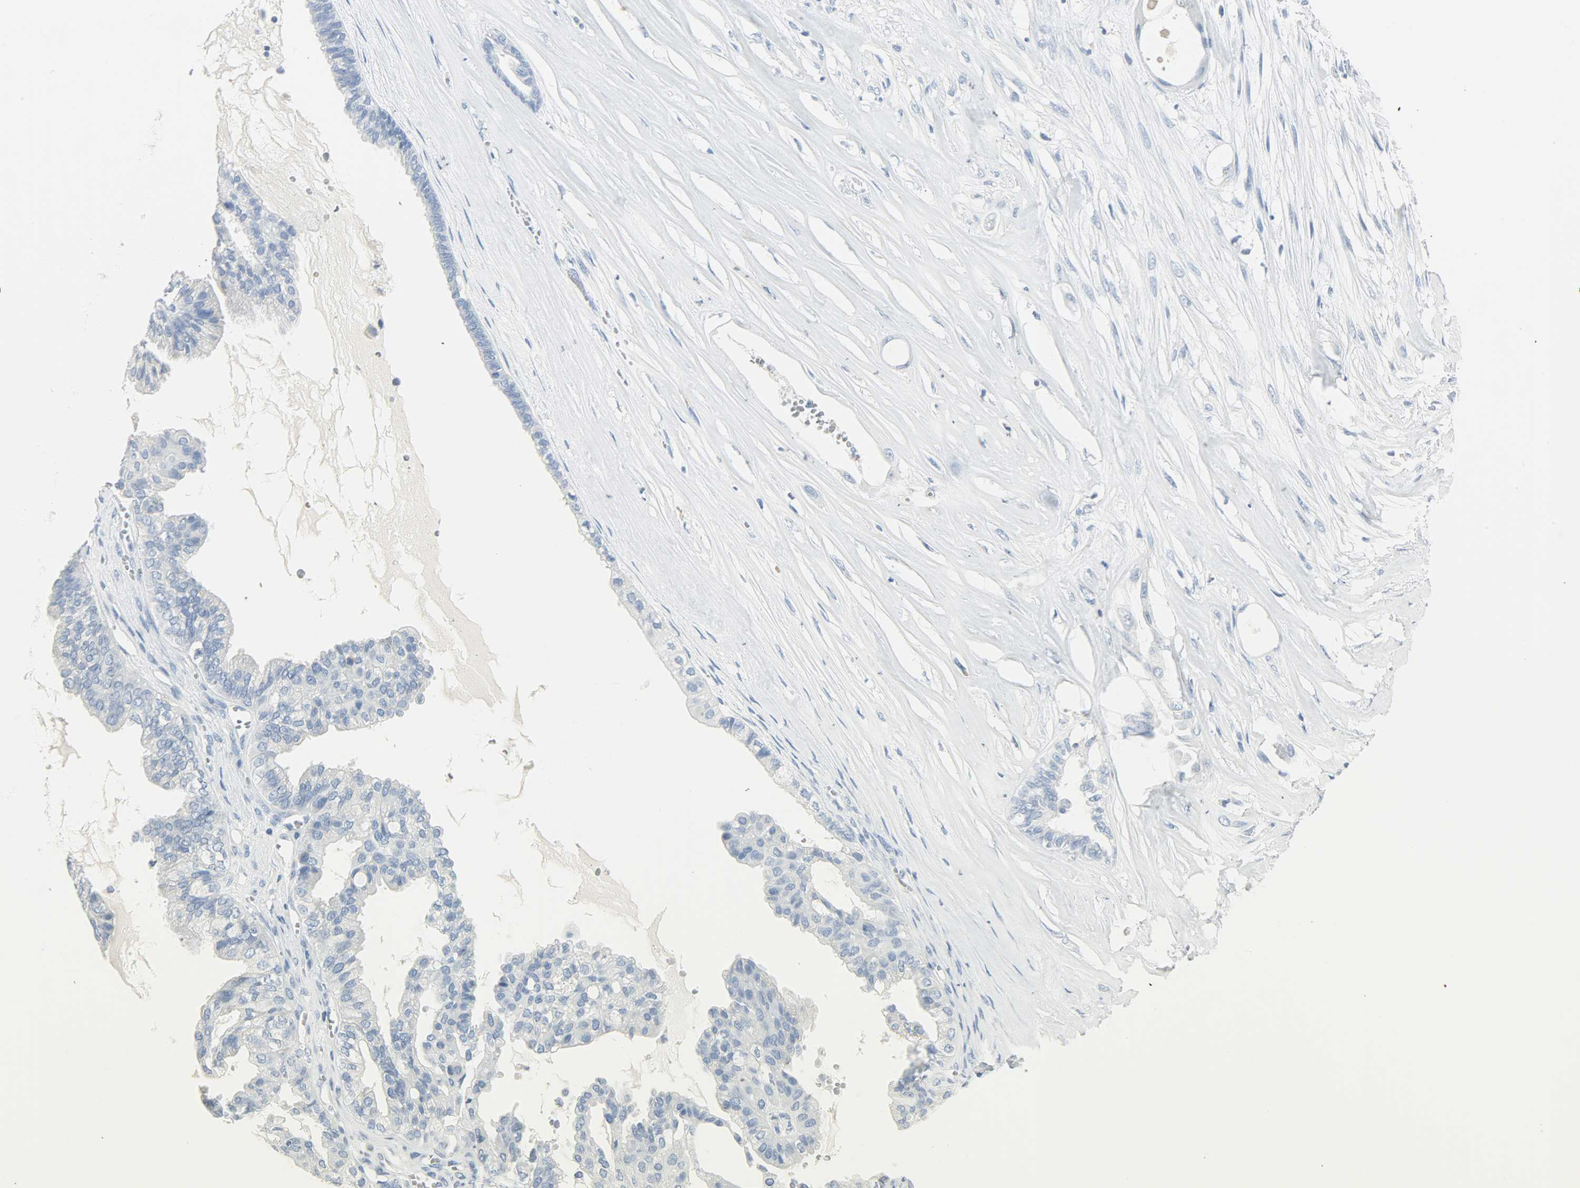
{"staining": {"intensity": "negative", "quantity": "none", "location": "none"}, "tissue": "ovarian cancer", "cell_type": "Tumor cells", "image_type": "cancer", "snomed": [{"axis": "morphology", "description": "Carcinoma, NOS"}, {"axis": "morphology", "description": "Carcinoma, endometroid"}, {"axis": "topography", "description": "Ovary"}], "caption": "DAB immunohistochemical staining of ovarian carcinoma exhibits no significant positivity in tumor cells.", "gene": "PTPN6", "patient": {"sex": "female", "age": 50}}